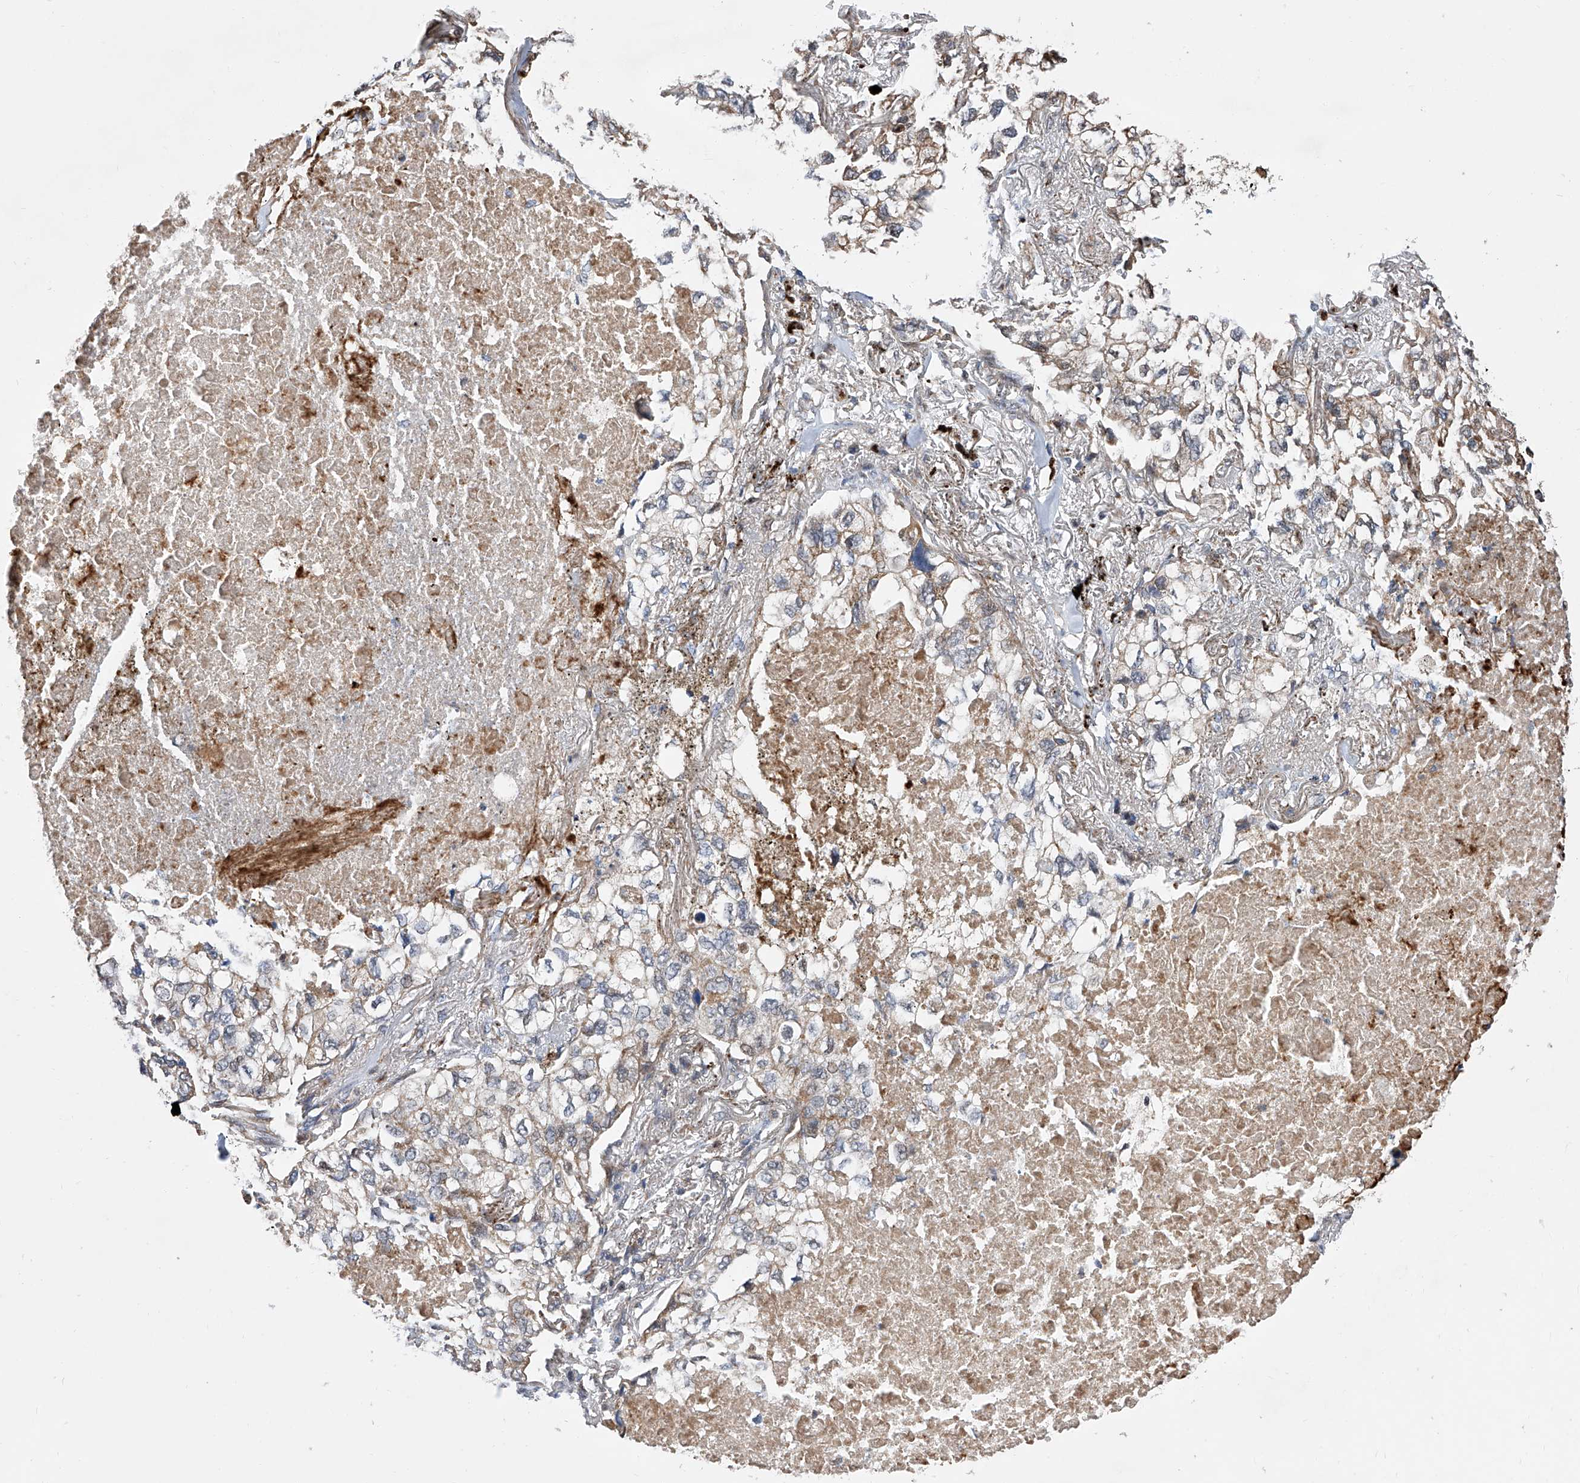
{"staining": {"intensity": "negative", "quantity": "none", "location": "none"}, "tissue": "lung cancer", "cell_type": "Tumor cells", "image_type": "cancer", "snomed": [{"axis": "morphology", "description": "Adenocarcinoma, NOS"}, {"axis": "topography", "description": "Lung"}], "caption": "Immunohistochemical staining of adenocarcinoma (lung) demonstrates no significant positivity in tumor cells.", "gene": "FARP2", "patient": {"sex": "male", "age": 65}}